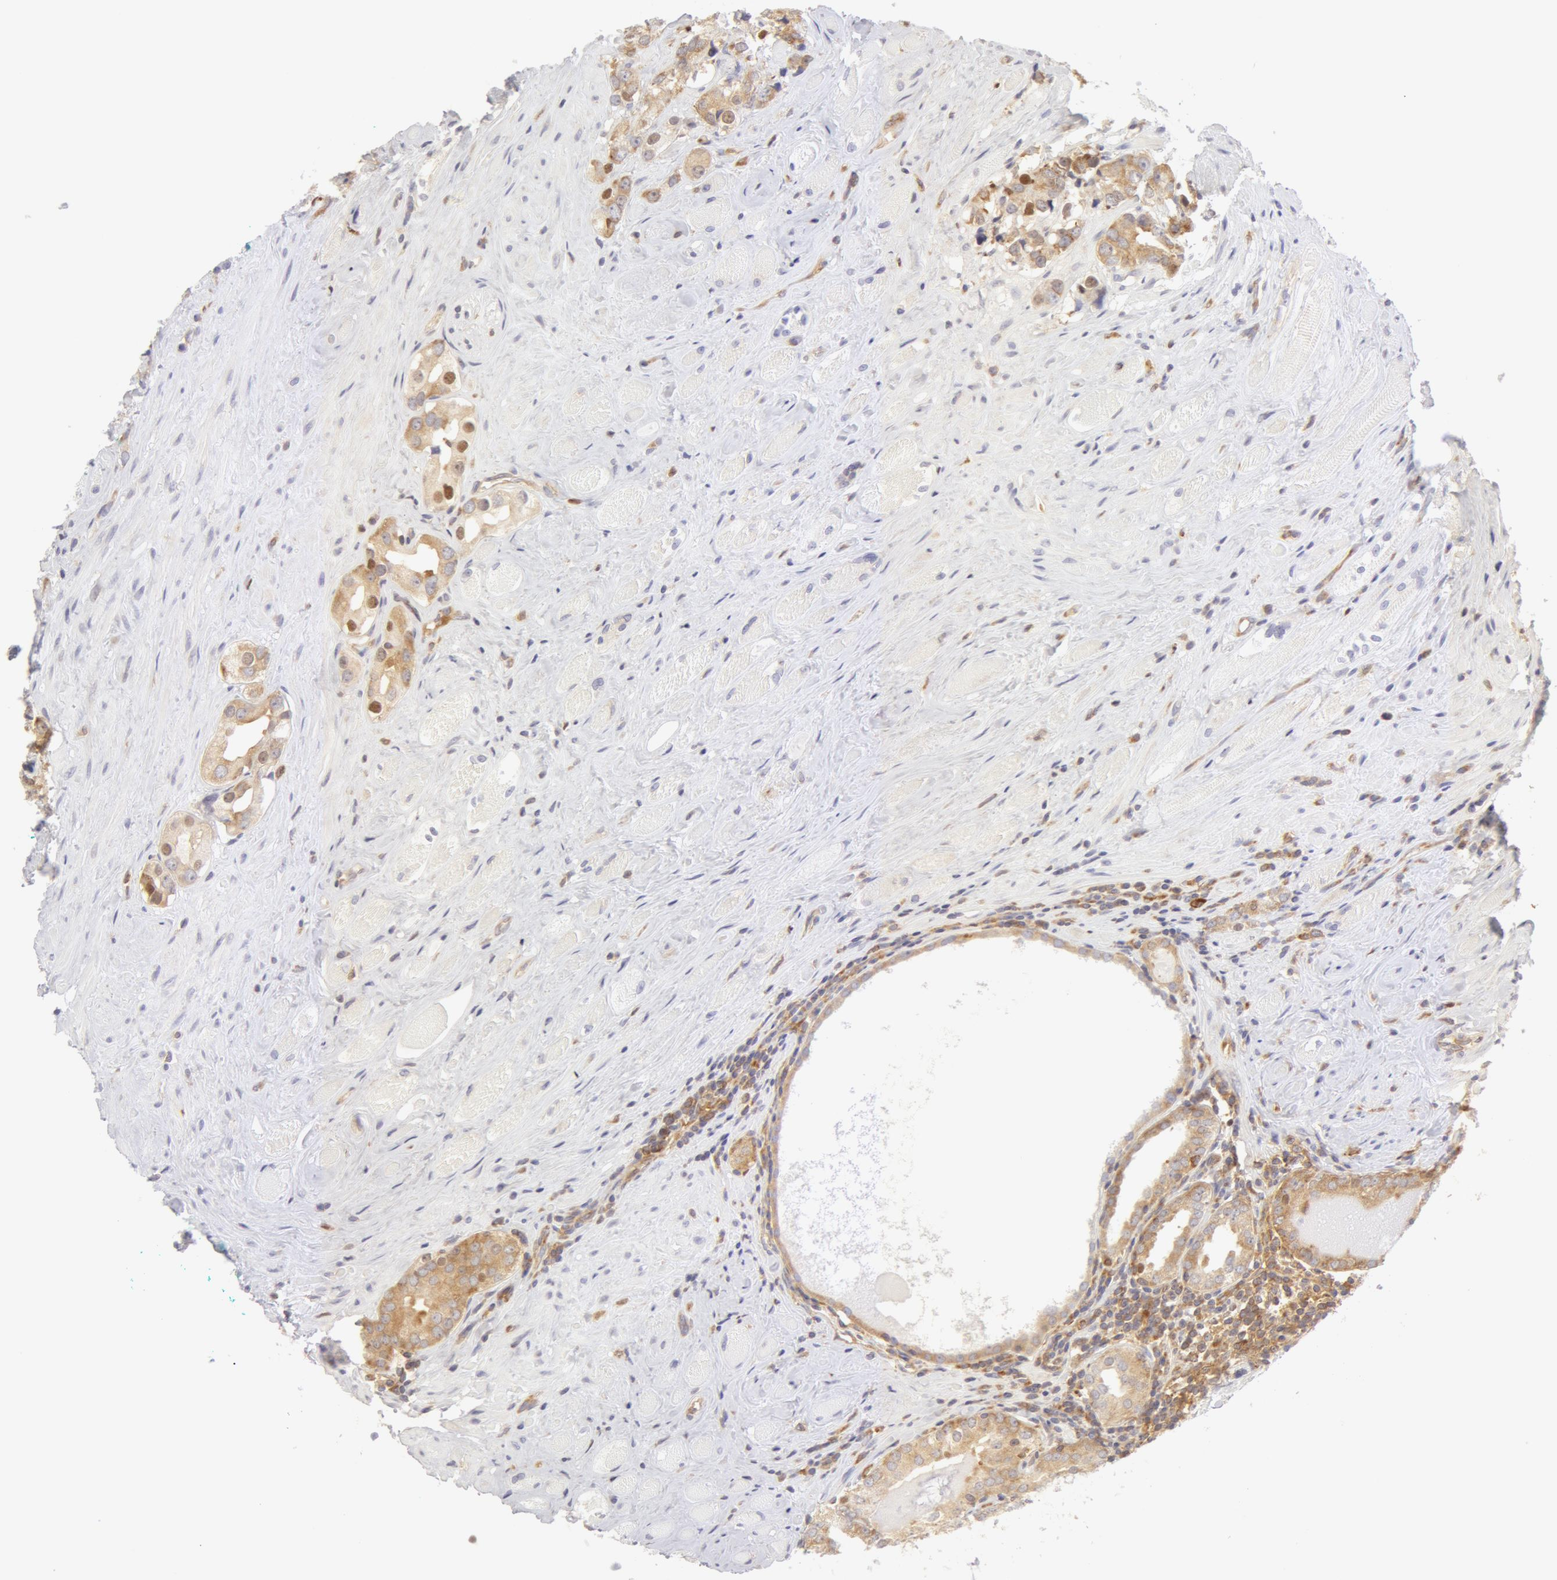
{"staining": {"intensity": "weak", "quantity": "<25%", "location": "cytoplasmic/membranous"}, "tissue": "prostate cancer", "cell_type": "Tumor cells", "image_type": "cancer", "snomed": [{"axis": "morphology", "description": "Adenocarcinoma, Medium grade"}, {"axis": "topography", "description": "Prostate"}], "caption": "Human prostate cancer stained for a protein using immunohistochemistry (IHC) shows no staining in tumor cells.", "gene": "DDX3Y", "patient": {"sex": "male", "age": 73}}